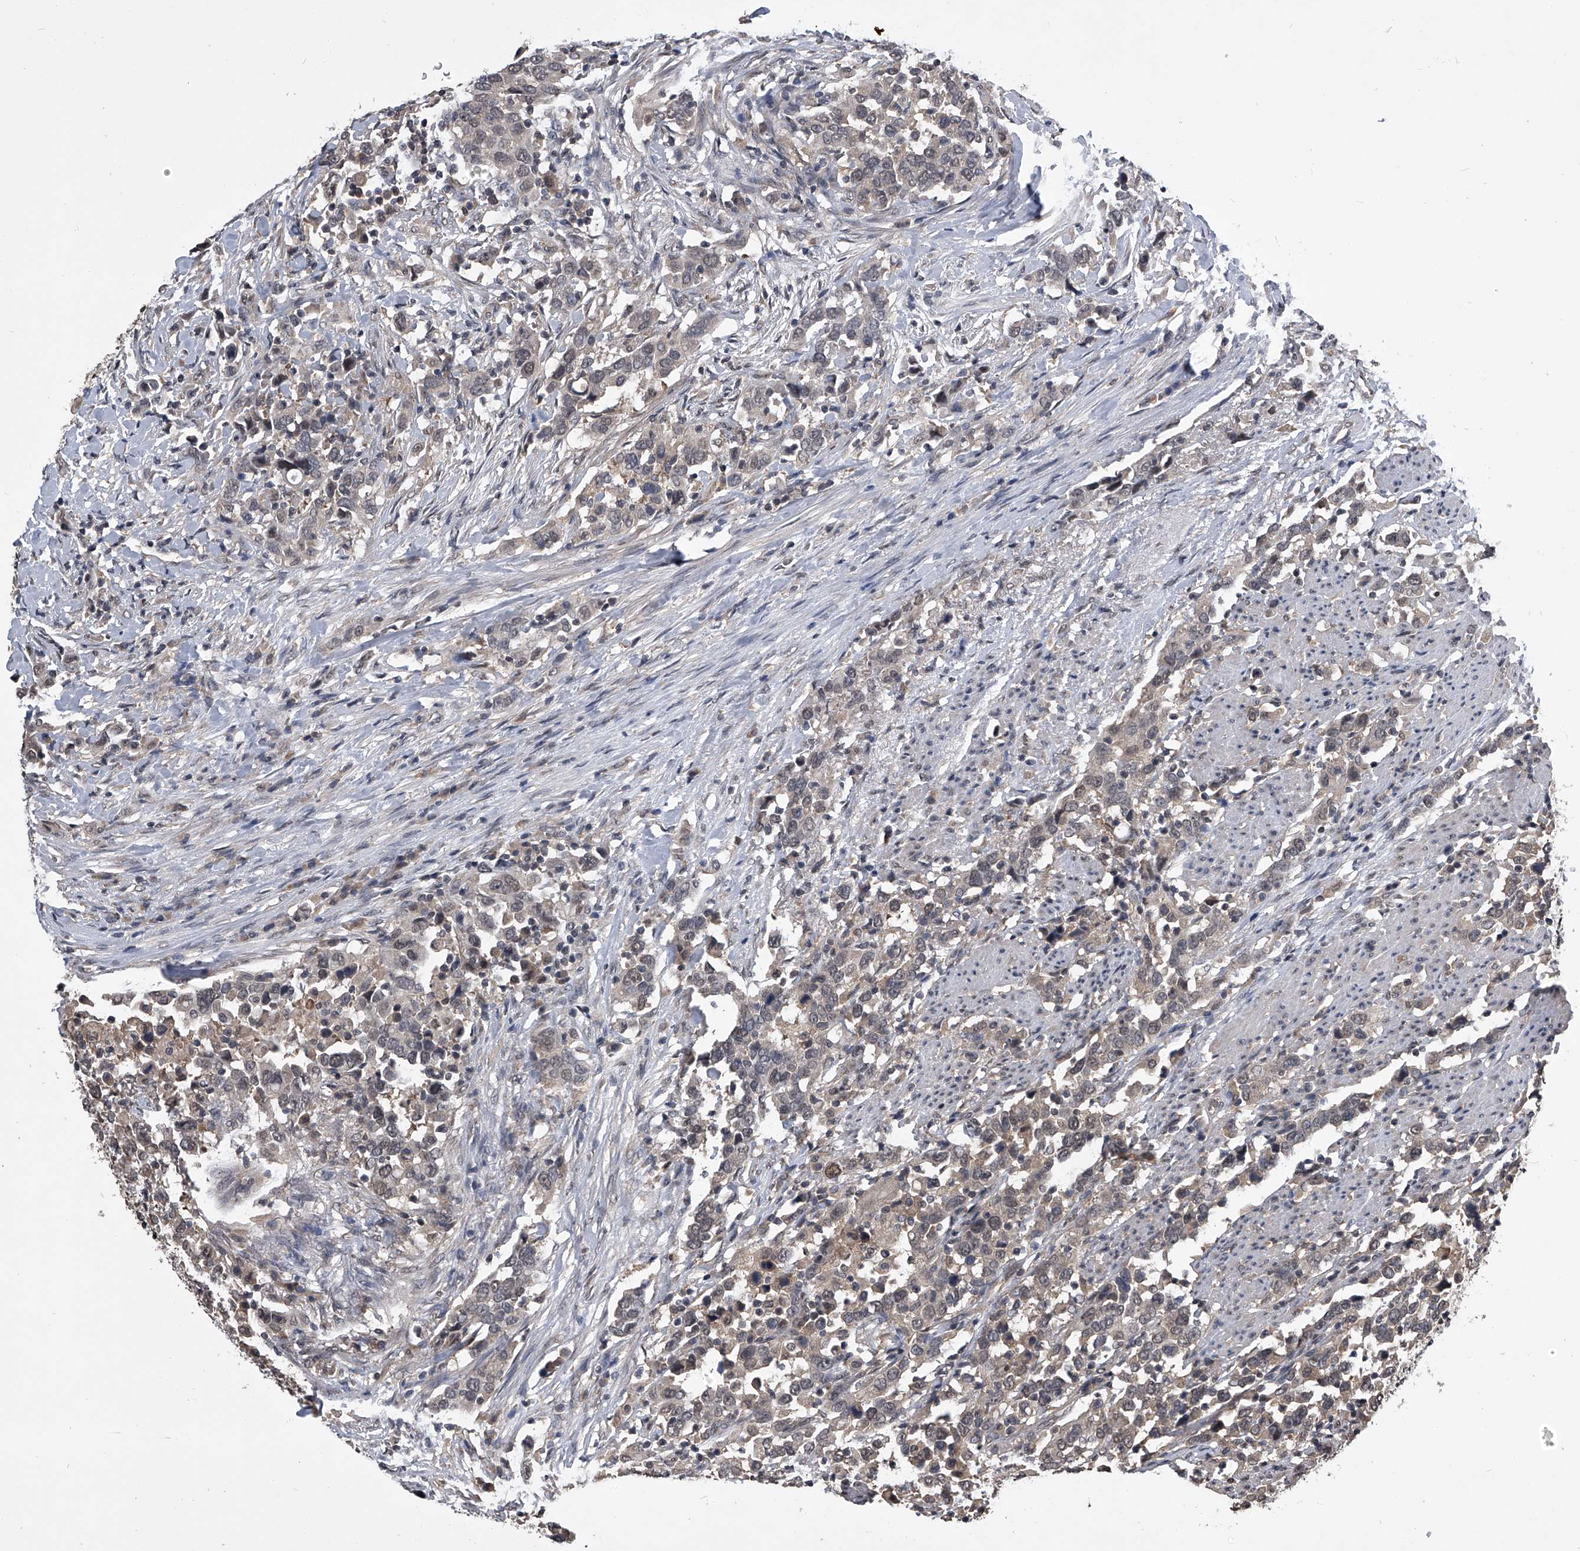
{"staining": {"intensity": "weak", "quantity": "25%-75%", "location": "cytoplasmic/membranous,nuclear"}, "tissue": "urothelial cancer", "cell_type": "Tumor cells", "image_type": "cancer", "snomed": [{"axis": "morphology", "description": "Urothelial carcinoma, High grade"}, {"axis": "topography", "description": "Urinary bladder"}], "caption": "Protein positivity by immunohistochemistry (IHC) shows weak cytoplasmic/membranous and nuclear staining in approximately 25%-75% of tumor cells in urothelial carcinoma (high-grade).", "gene": "TSNAX", "patient": {"sex": "male", "age": 61}}